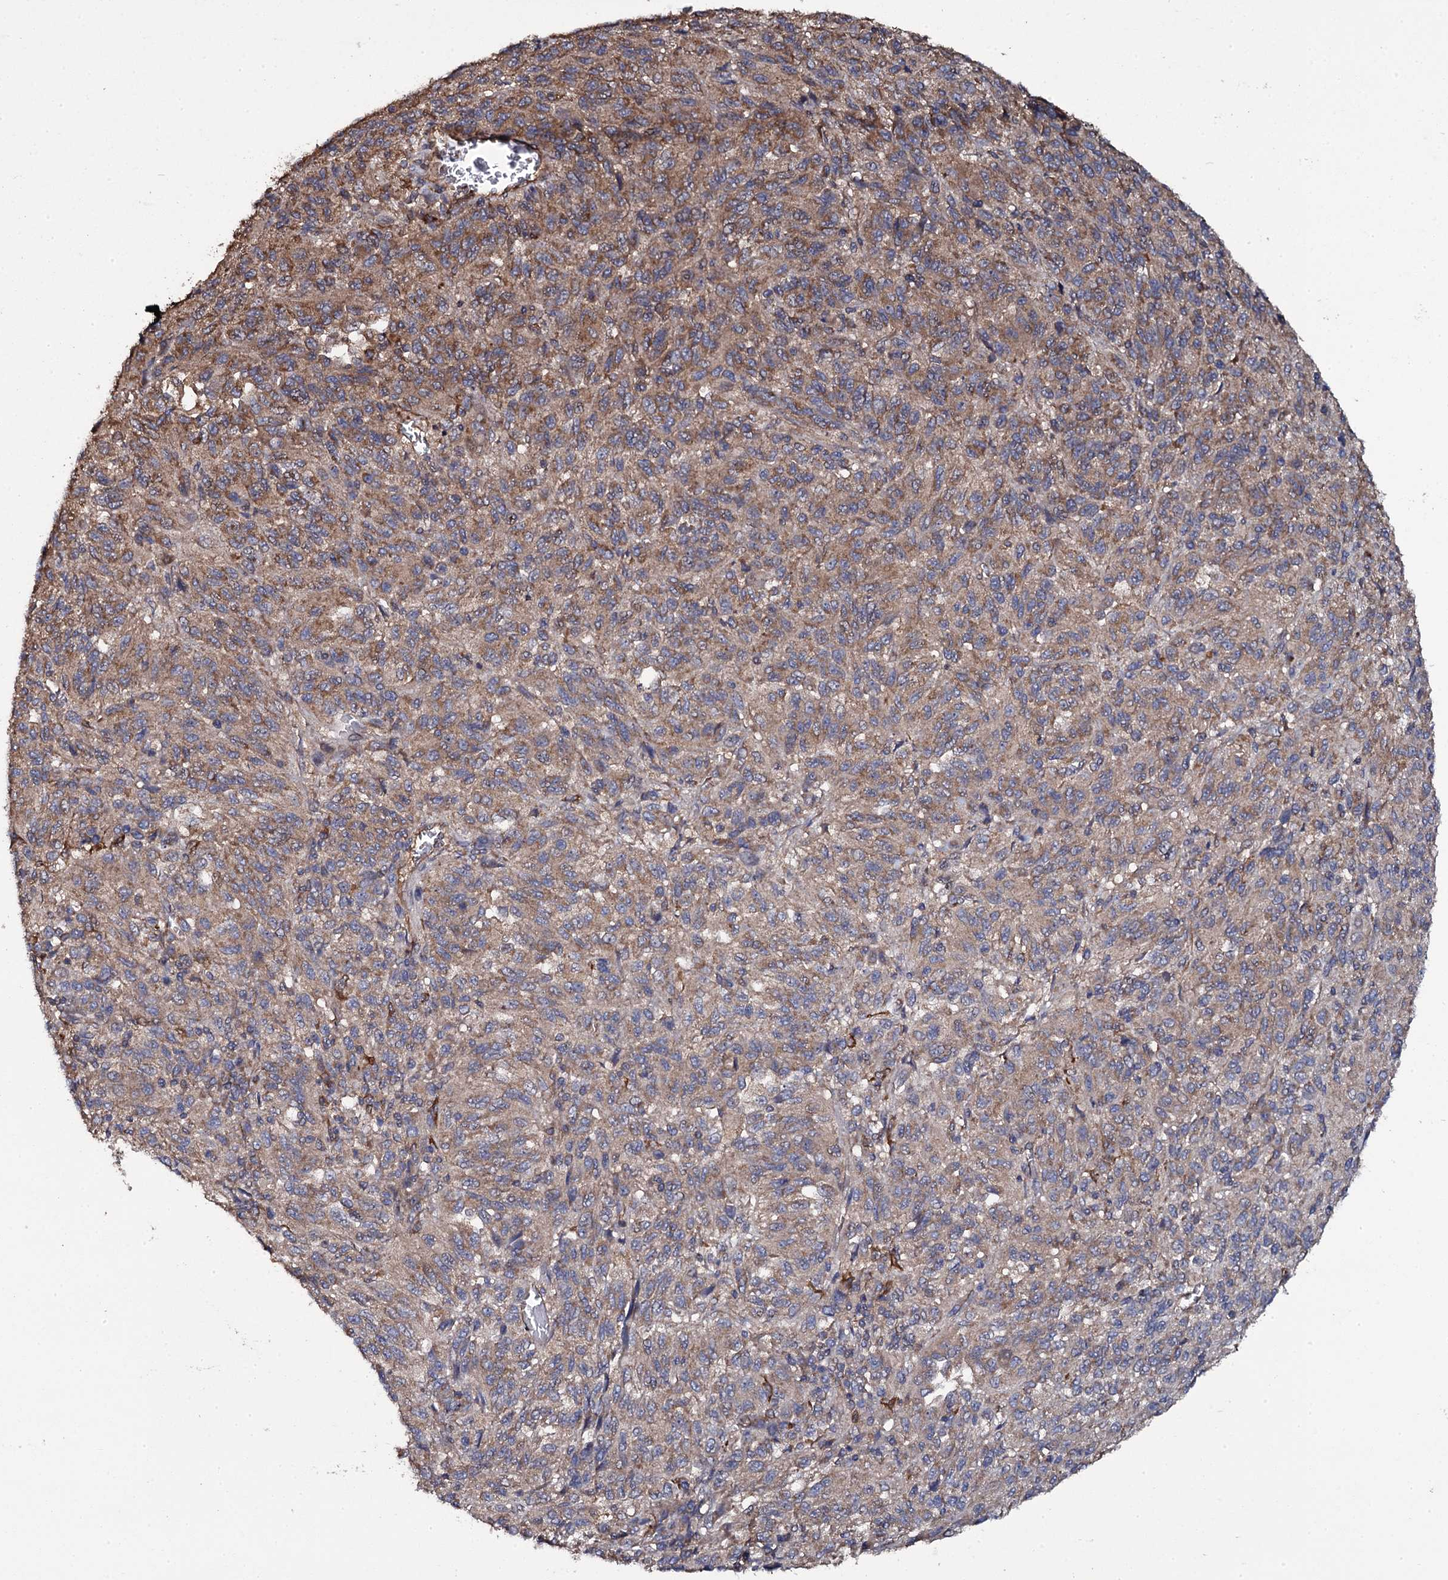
{"staining": {"intensity": "moderate", "quantity": ">75%", "location": "cytoplasmic/membranous"}, "tissue": "melanoma", "cell_type": "Tumor cells", "image_type": "cancer", "snomed": [{"axis": "morphology", "description": "Malignant melanoma, Metastatic site"}, {"axis": "topography", "description": "Lung"}], "caption": "Human melanoma stained for a protein (brown) exhibits moderate cytoplasmic/membranous positive expression in approximately >75% of tumor cells.", "gene": "TTC23", "patient": {"sex": "male", "age": 64}}